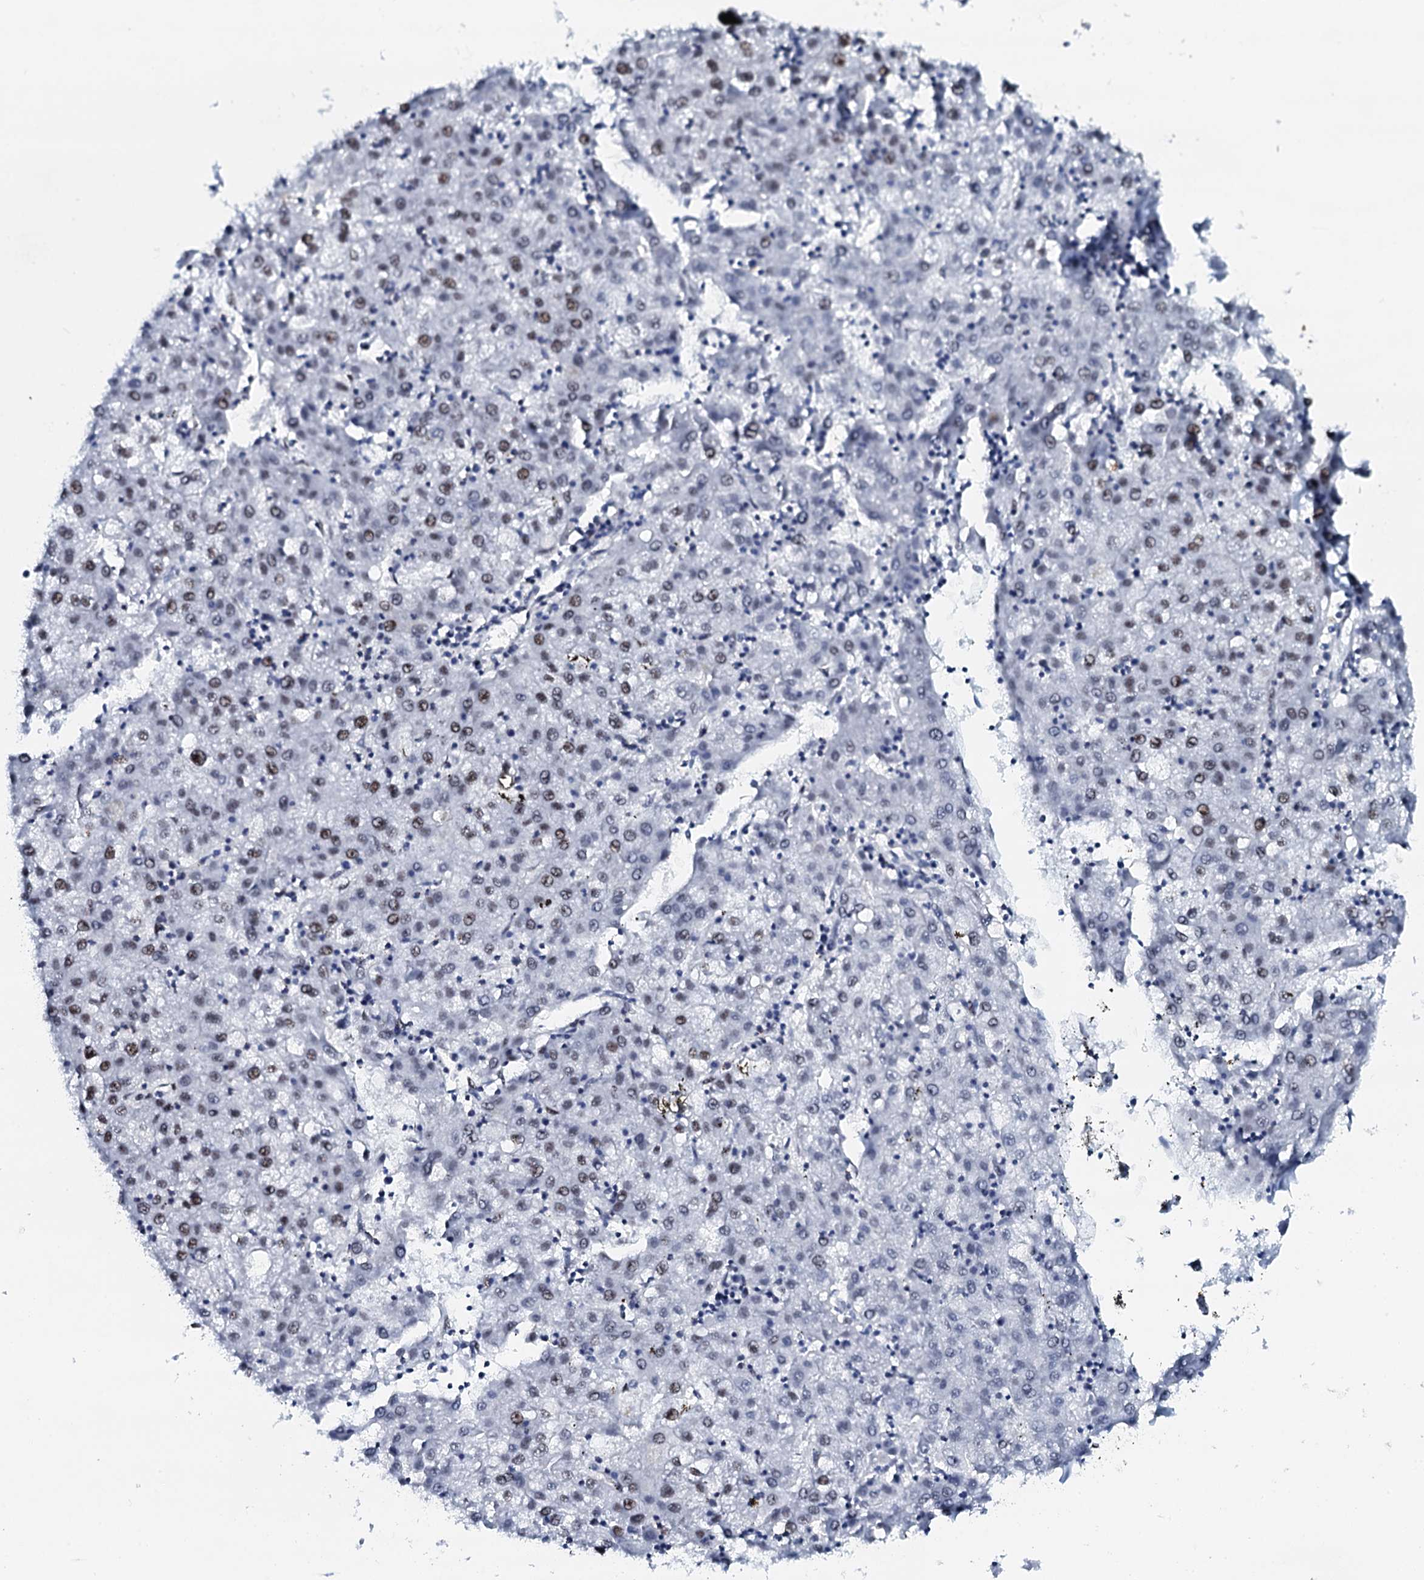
{"staining": {"intensity": "moderate", "quantity": "25%-75%", "location": "nuclear"}, "tissue": "liver cancer", "cell_type": "Tumor cells", "image_type": "cancer", "snomed": [{"axis": "morphology", "description": "Carcinoma, Hepatocellular, NOS"}, {"axis": "topography", "description": "Liver"}], "caption": "Liver cancer tissue reveals moderate nuclear expression in about 25%-75% of tumor cells", "gene": "NKAPD1", "patient": {"sex": "male", "age": 72}}